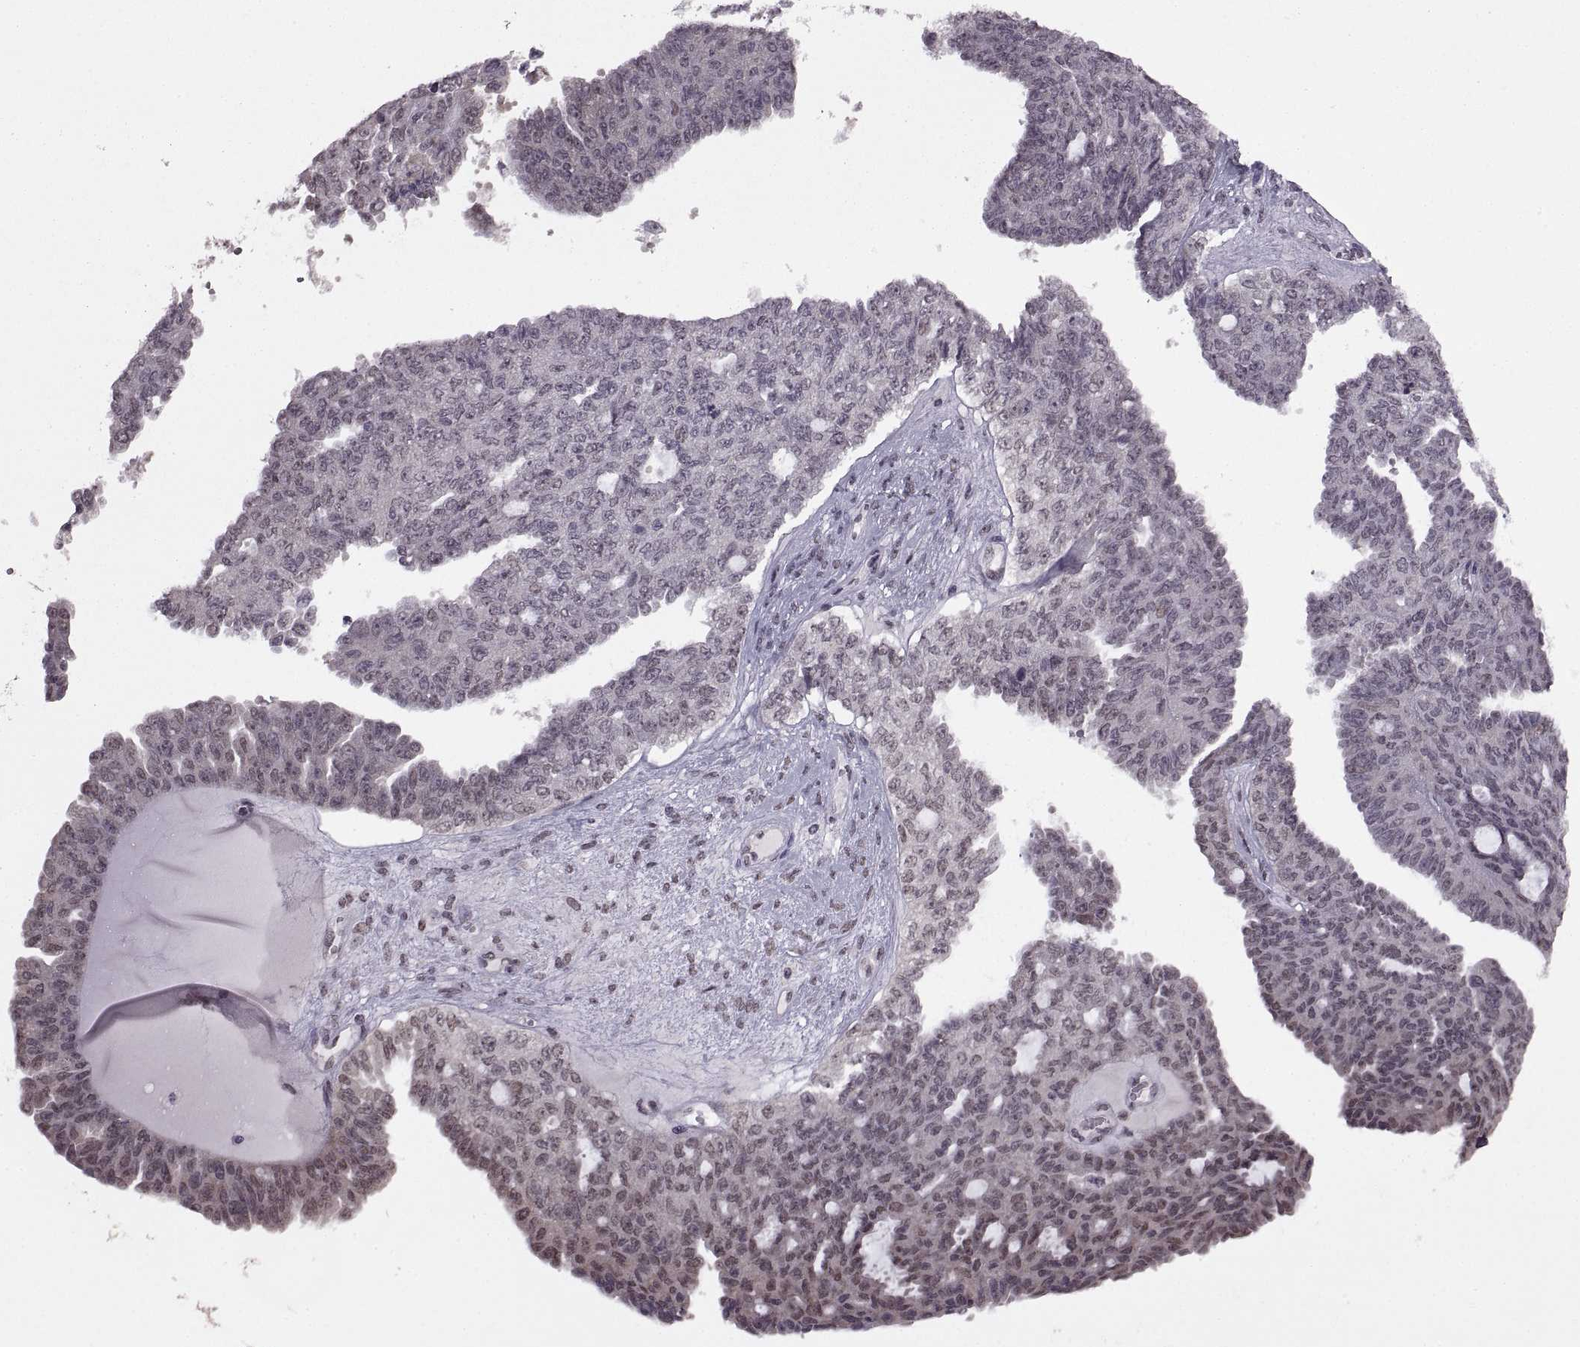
{"staining": {"intensity": "negative", "quantity": "none", "location": "none"}, "tissue": "ovarian cancer", "cell_type": "Tumor cells", "image_type": "cancer", "snomed": [{"axis": "morphology", "description": "Cystadenocarcinoma, serous, NOS"}, {"axis": "topography", "description": "Ovary"}], "caption": "Serous cystadenocarcinoma (ovarian) stained for a protein using immunohistochemistry shows no positivity tumor cells.", "gene": "INTS3", "patient": {"sex": "female", "age": 71}}